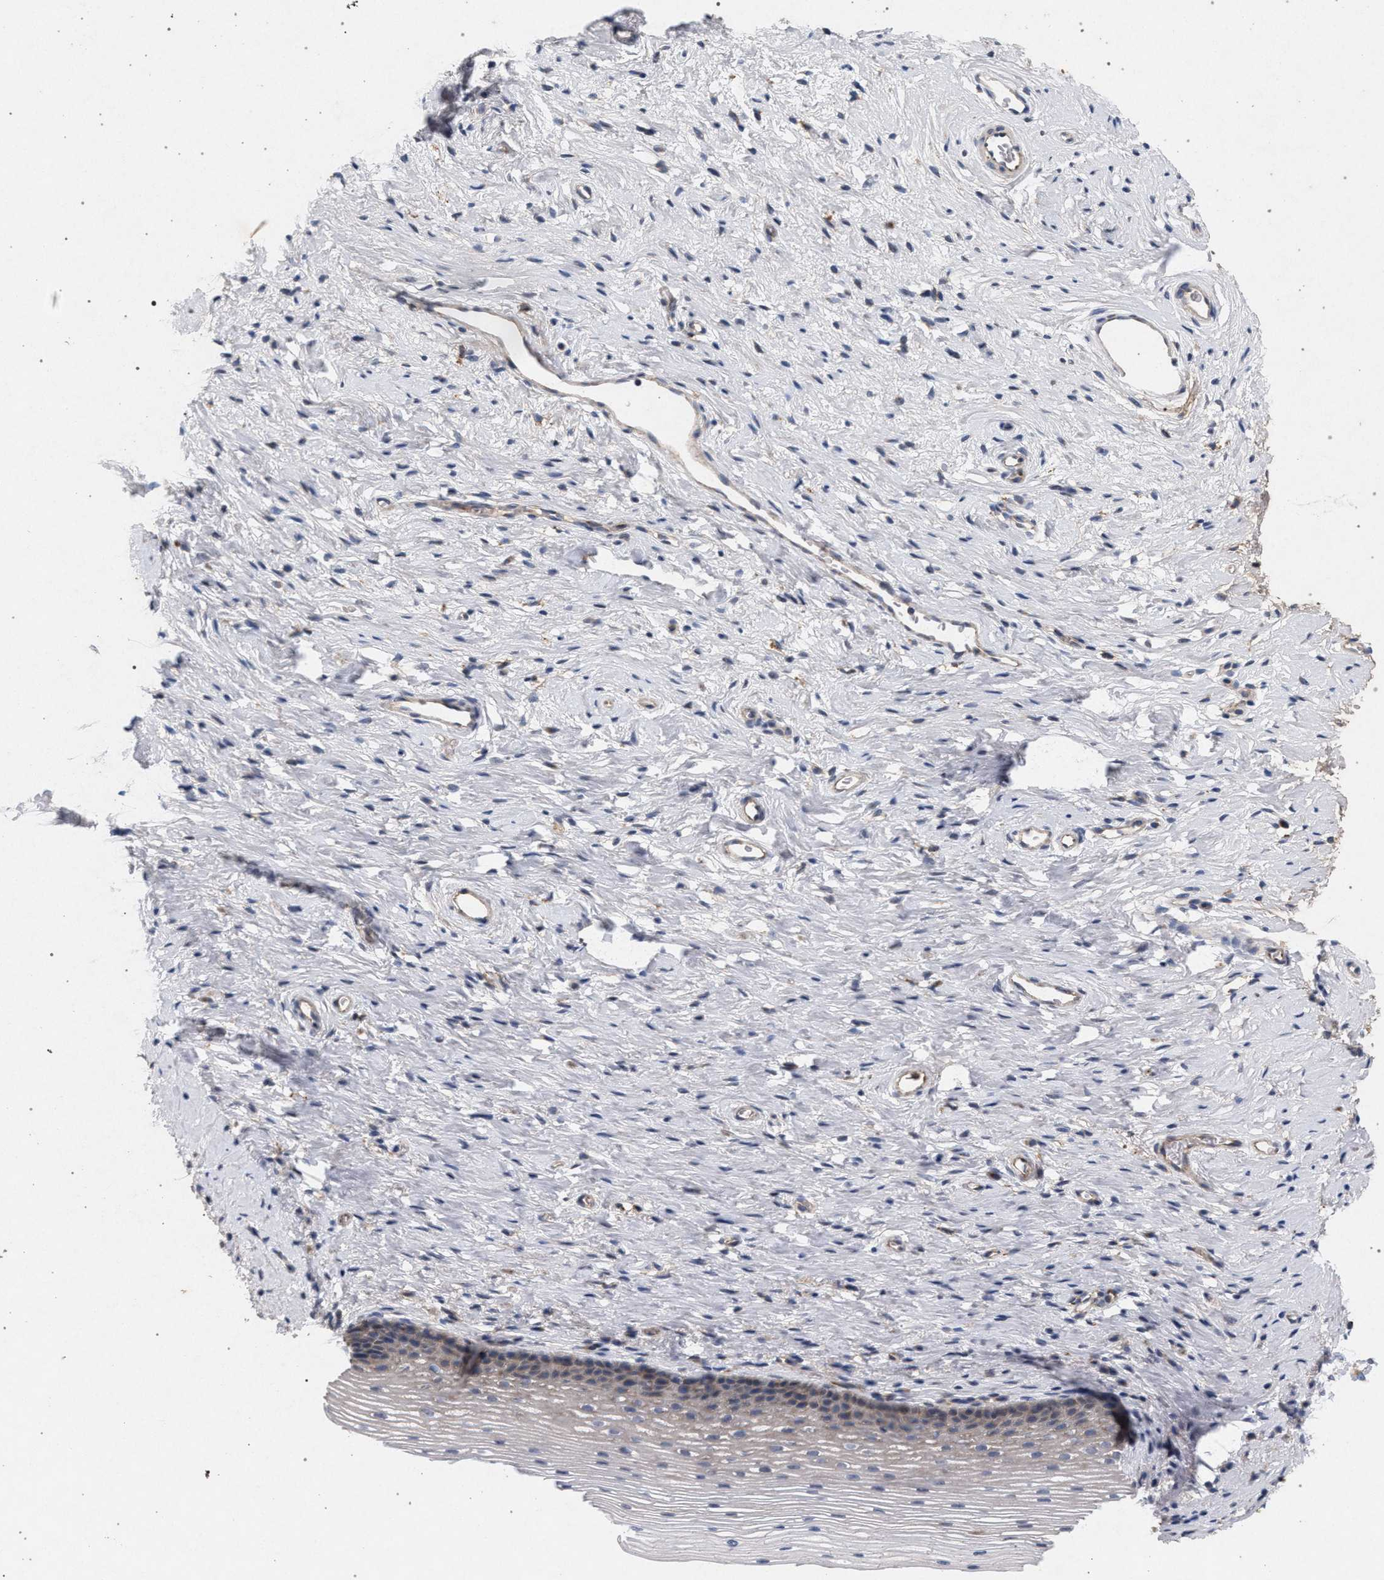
{"staining": {"intensity": "weak", "quantity": ">75%", "location": "cytoplasmic/membranous"}, "tissue": "cervix", "cell_type": "Glandular cells", "image_type": "normal", "snomed": [{"axis": "morphology", "description": "Normal tissue, NOS"}, {"axis": "topography", "description": "Cervix"}], "caption": "Immunohistochemistry micrograph of unremarkable human cervix stained for a protein (brown), which reveals low levels of weak cytoplasmic/membranous staining in about >75% of glandular cells.", "gene": "MAMDC2", "patient": {"sex": "female", "age": 77}}